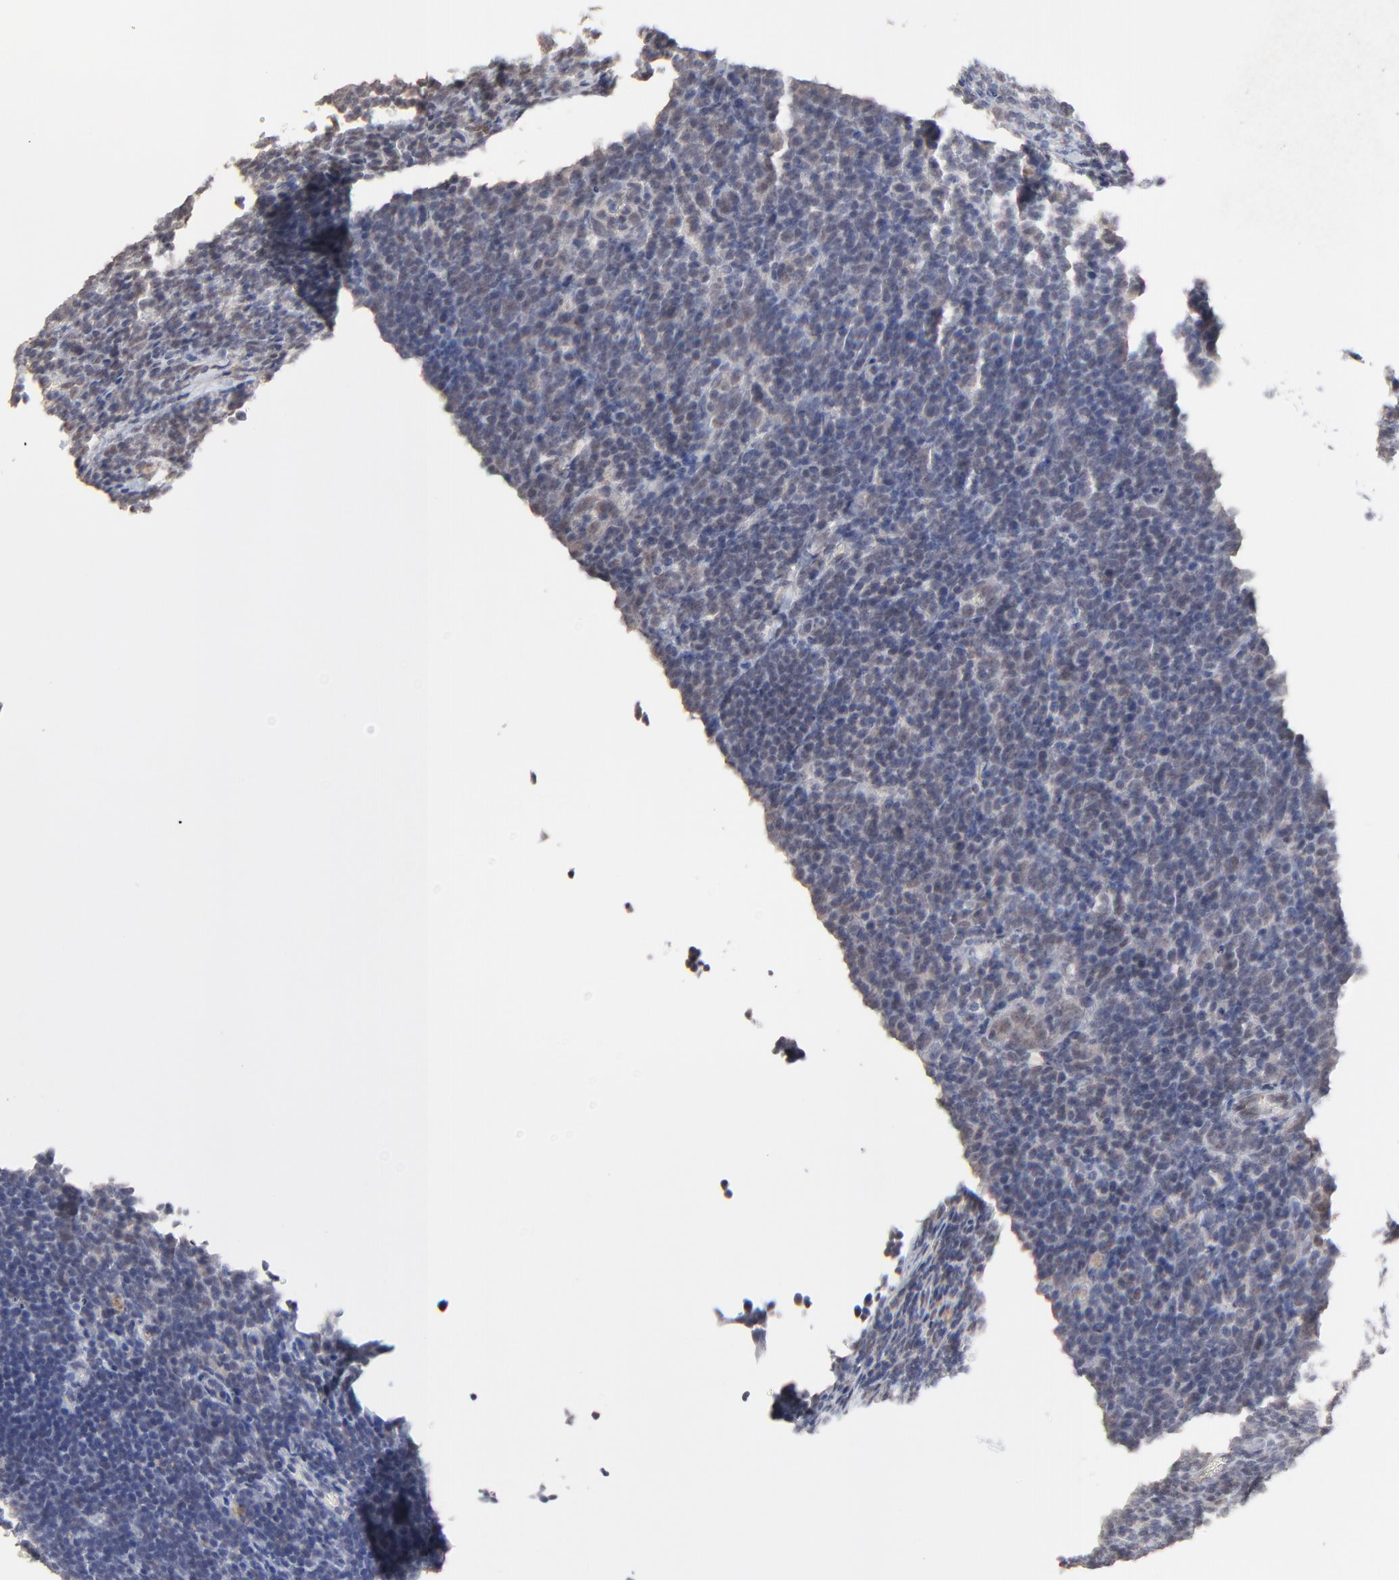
{"staining": {"intensity": "negative", "quantity": "none", "location": "none"}, "tissue": "lymphoma", "cell_type": "Tumor cells", "image_type": "cancer", "snomed": [{"axis": "morphology", "description": "Malignant lymphoma, non-Hodgkin's type, Low grade"}, {"axis": "topography", "description": "Lymph node"}], "caption": "Tumor cells are negative for brown protein staining in low-grade malignant lymphoma, non-Hodgkin's type.", "gene": "FAM199X", "patient": {"sex": "male", "age": 74}}